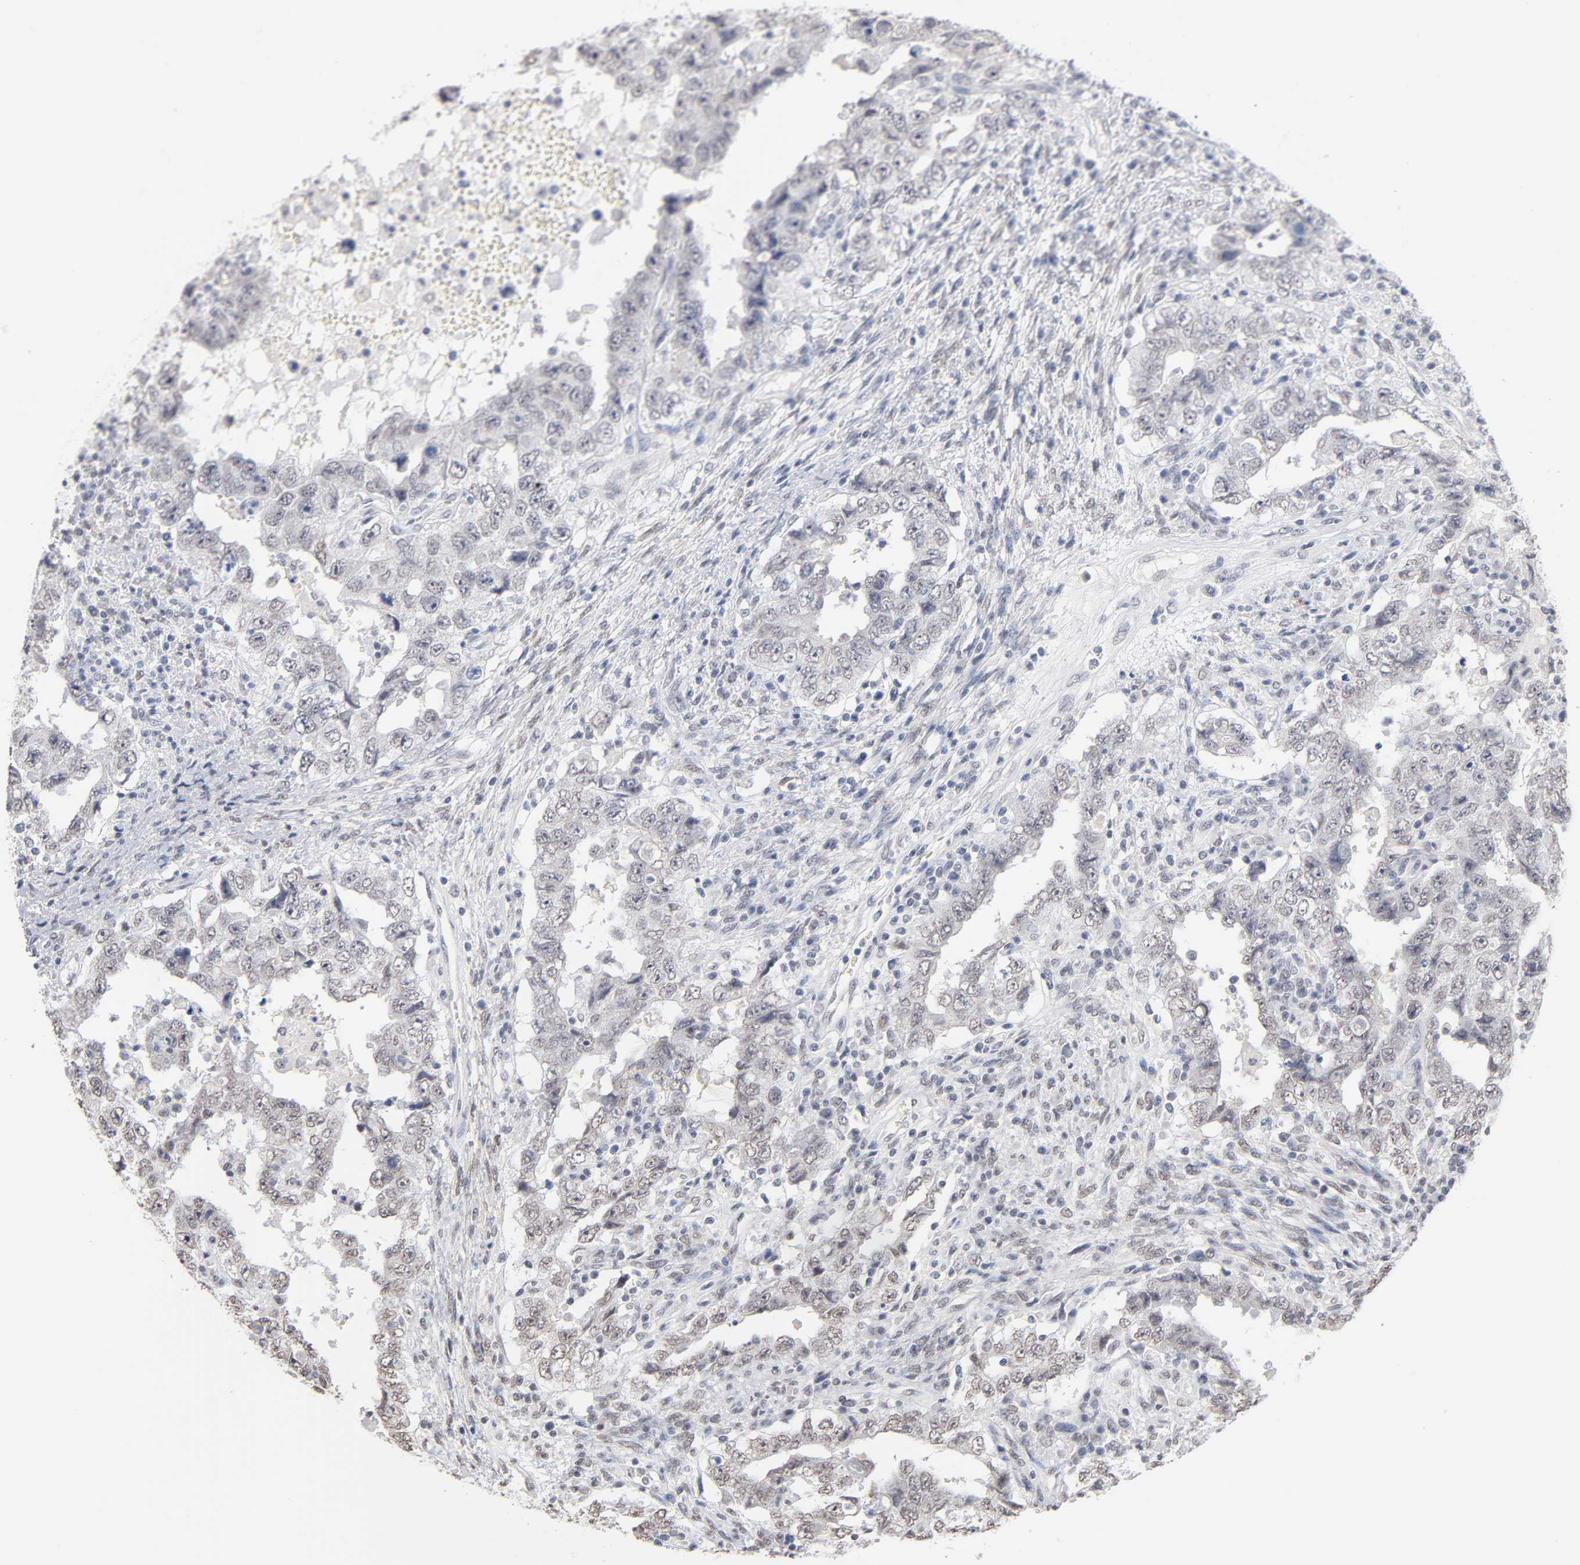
{"staining": {"intensity": "weak", "quantity": "<25%", "location": "cytoplasmic/membranous,nuclear"}, "tissue": "testis cancer", "cell_type": "Tumor cells", "image_type": "cancer", "snomed": [{"axis": "morphology", "description": "Carcinoma, Embryonal, NOS"}, {"axis": "topography", "description": "Testis"}], "caption": "This is an immunohistochemistry image of human testis cancer. There is no positivity in tumor cells.", "gene": "CRABP2", "patient": {"sex": "male", "age": 26}}